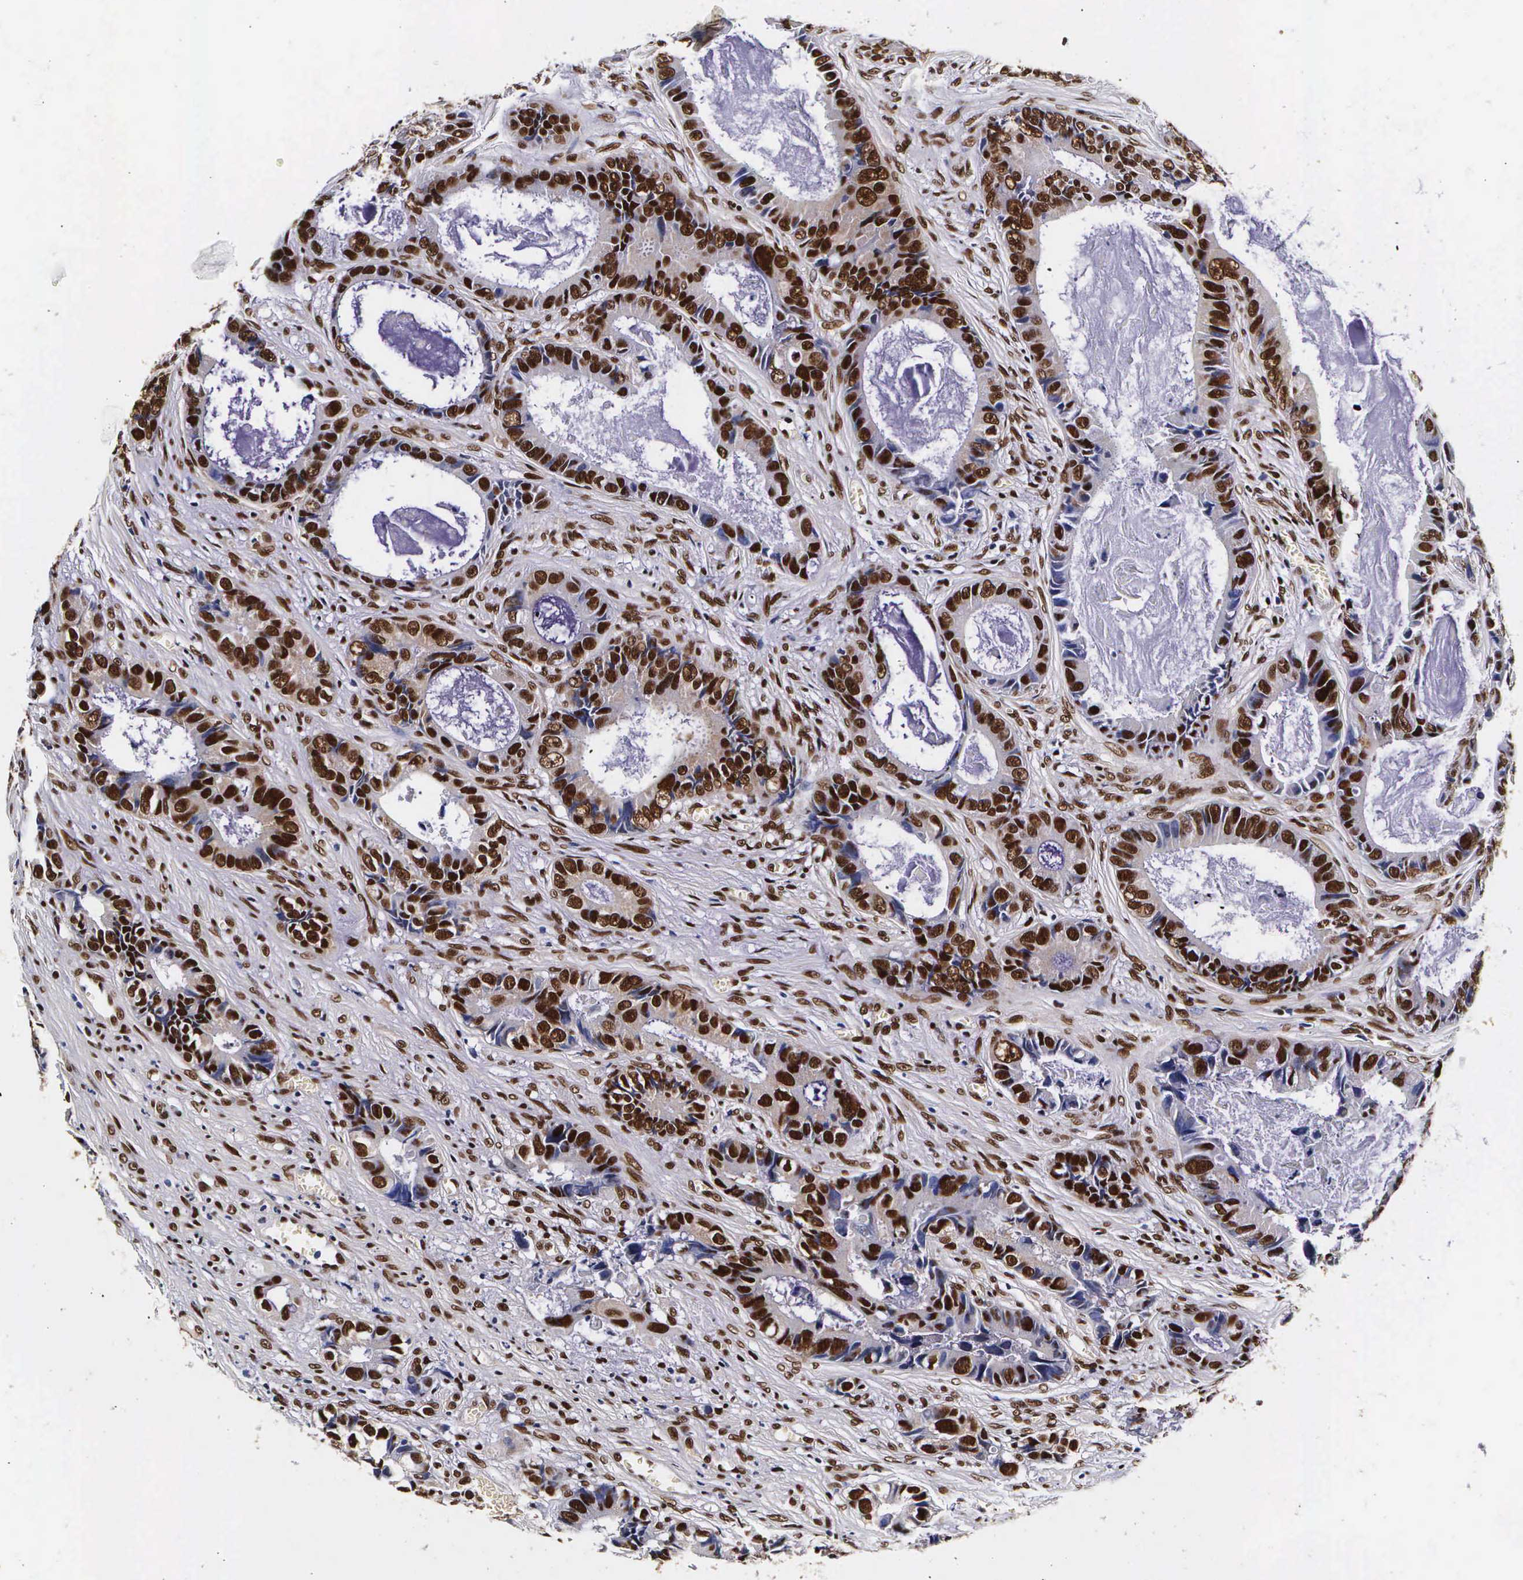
{"staining": {"intensity": "strong", "quantity": ">75%", "location": "cytoplasmic/membranous,nuclear"}, "tissue": "colorectal cancer", "cell_type": "Tumor cells", "image_type": "cancer", "snomed": [{"axis": "morphology", "description": "Adenocarcinoma, NOS"}, {"axis": "topography", "description": "Rectum"}], "caption": "This is a histology image of immunohistochemistry (IHC) staining of colorectal cancer (adenocarcinoma), which shows strong positivity in the cytoplasmic/membranous and nuclear of tumor cells.", "gene": "PABPN1", "patient": {"sex": "female", "age": 98}}